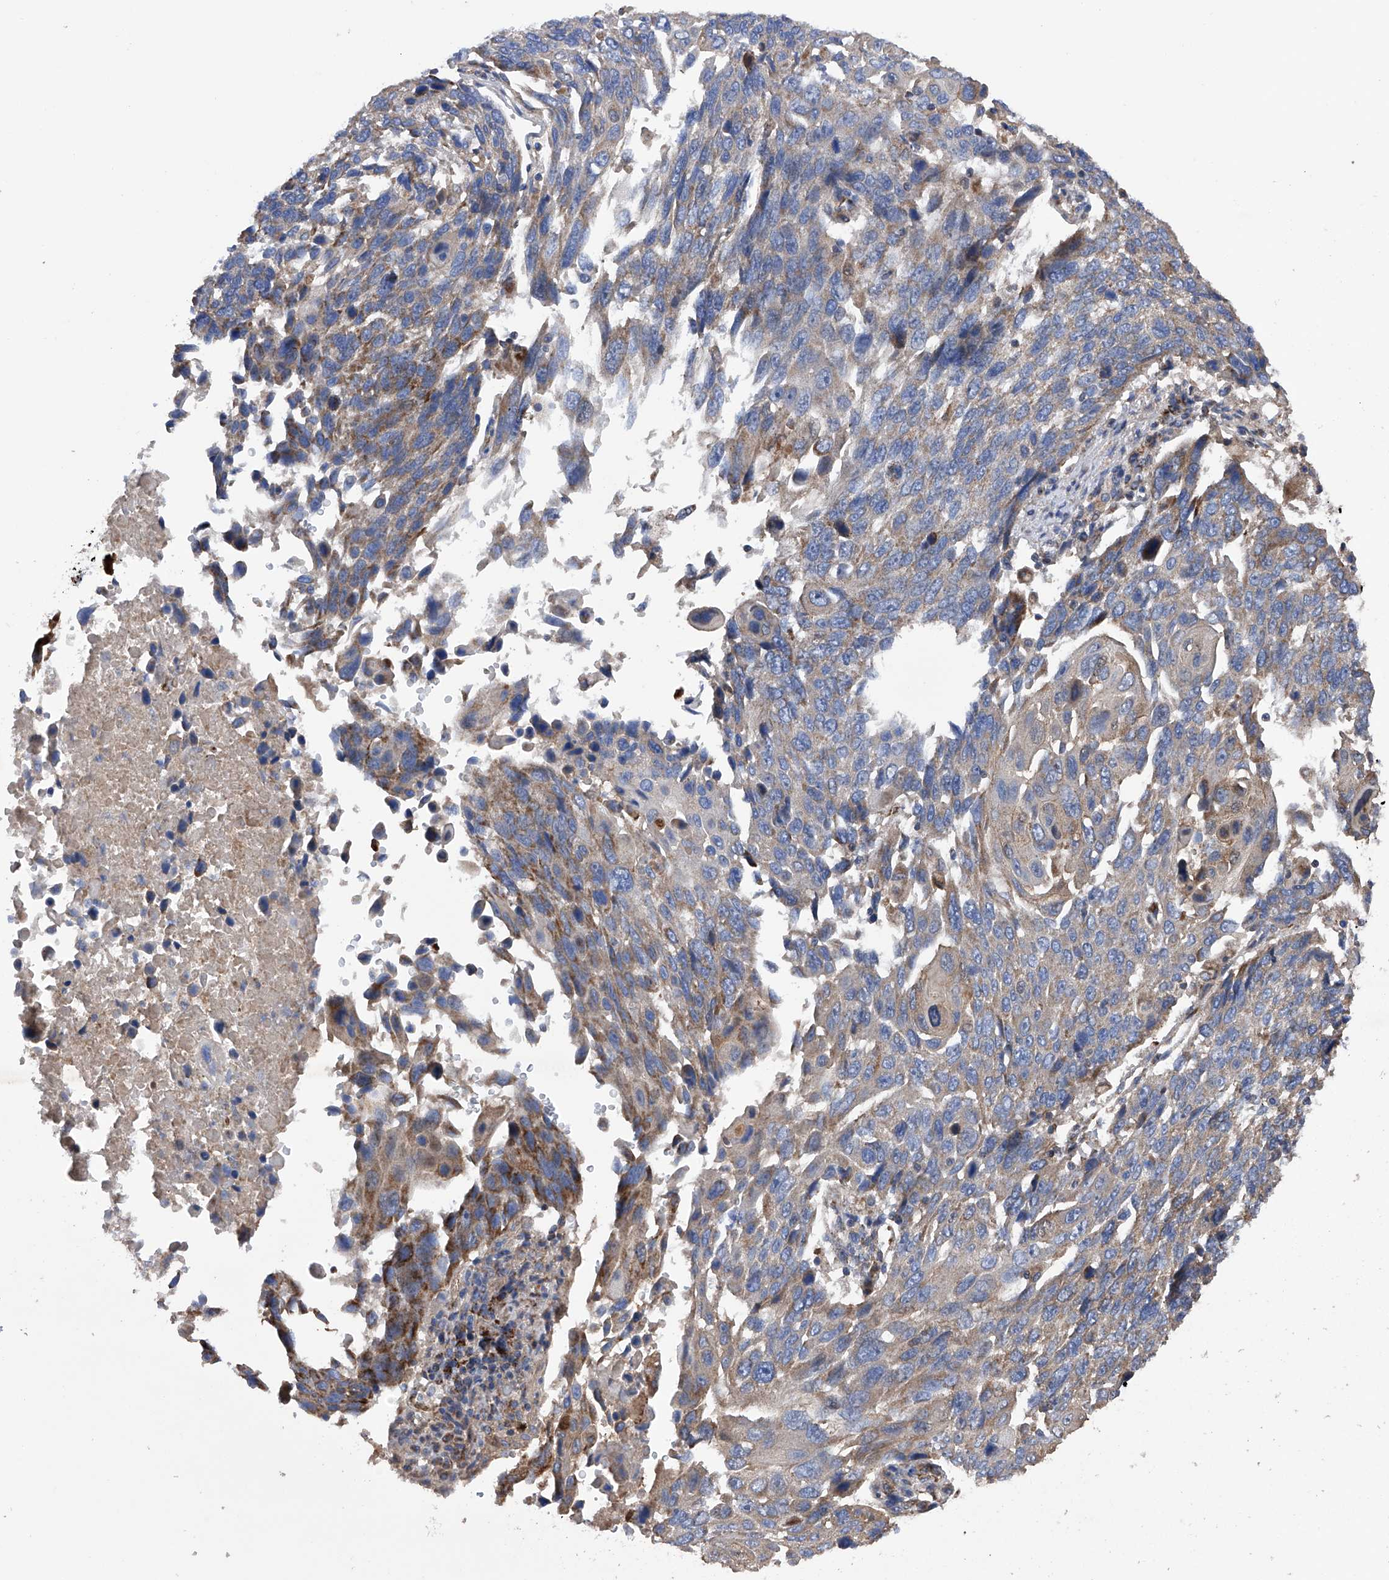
{"staining": {"intensity": "moderate", "quantity": "<25%", "location": "cytoplasmic/membranous"}, "tissue": "lung cancer", "cell_type": "Tumor cells", "image_type": "cancer", "snomed": [{"axis": "morphology", "description": "Squamous cell carcinoma, NOS"}, {"axis": "topography", "description": "Lung"}], "caption": "IHC (DAB) staining of human lung cancer (squamous cell carcinoma) shows moderate cytoplasmic/membranous protein expression in about <25% of tumor cells.", "gene": "EFCAB2", "patient": {"sex": "male", "age": 66}}